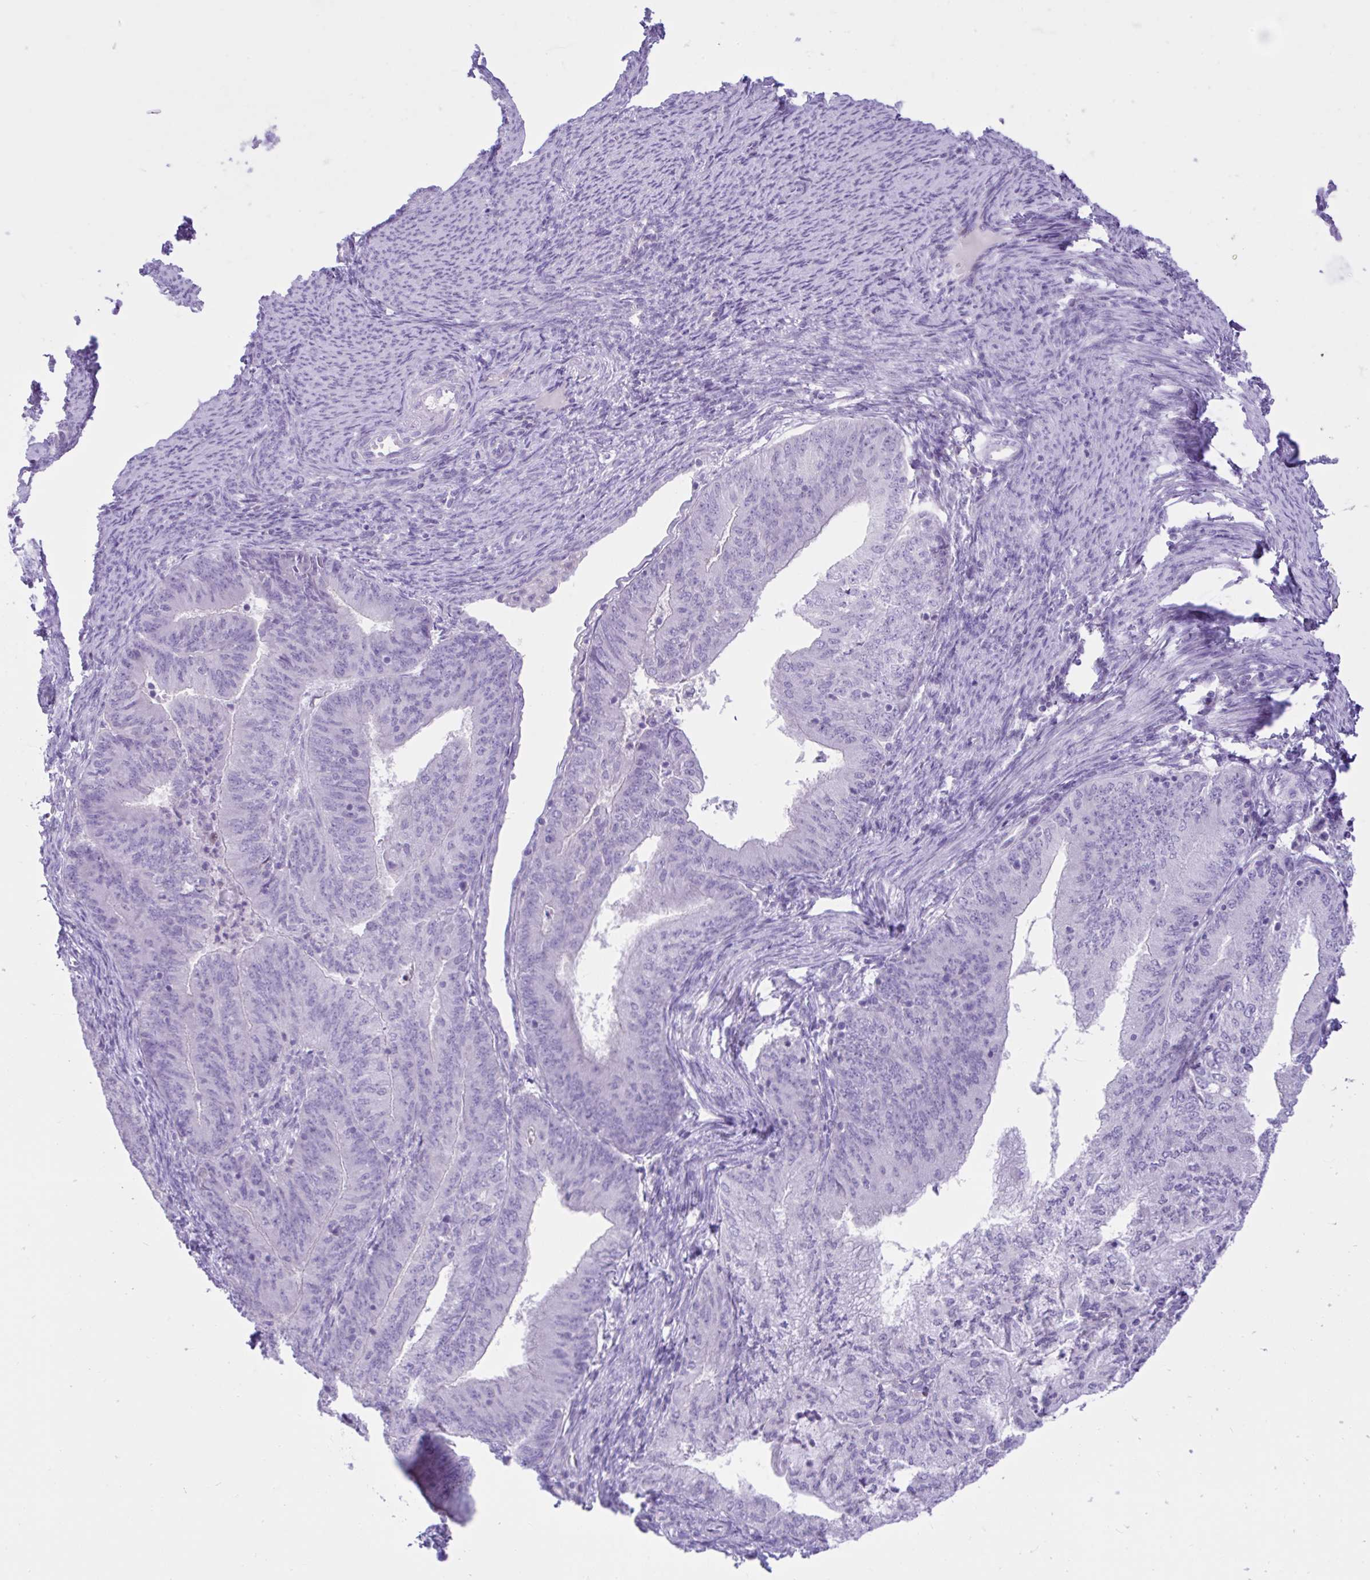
{"staining": {"intensity": "negative", "quantity": "none", "location": "none"}, "tissue": "endometrial cancer", "cell_type": "Tumor cells", "image_type": "cancer", "snomed": [{"axis": "morphology", "description": "Adenocarcinoma, NOS"}, {"axis": "topography", "description": "Endometrium"}], "caption": "Human adenocarcinoma (endometrial) stained for a protein using immunohistochemistry (IHC) exhibits no expression in tumor cells.", "gene": "ZNF101", "patient": {"sex": "female", "age": 57}}